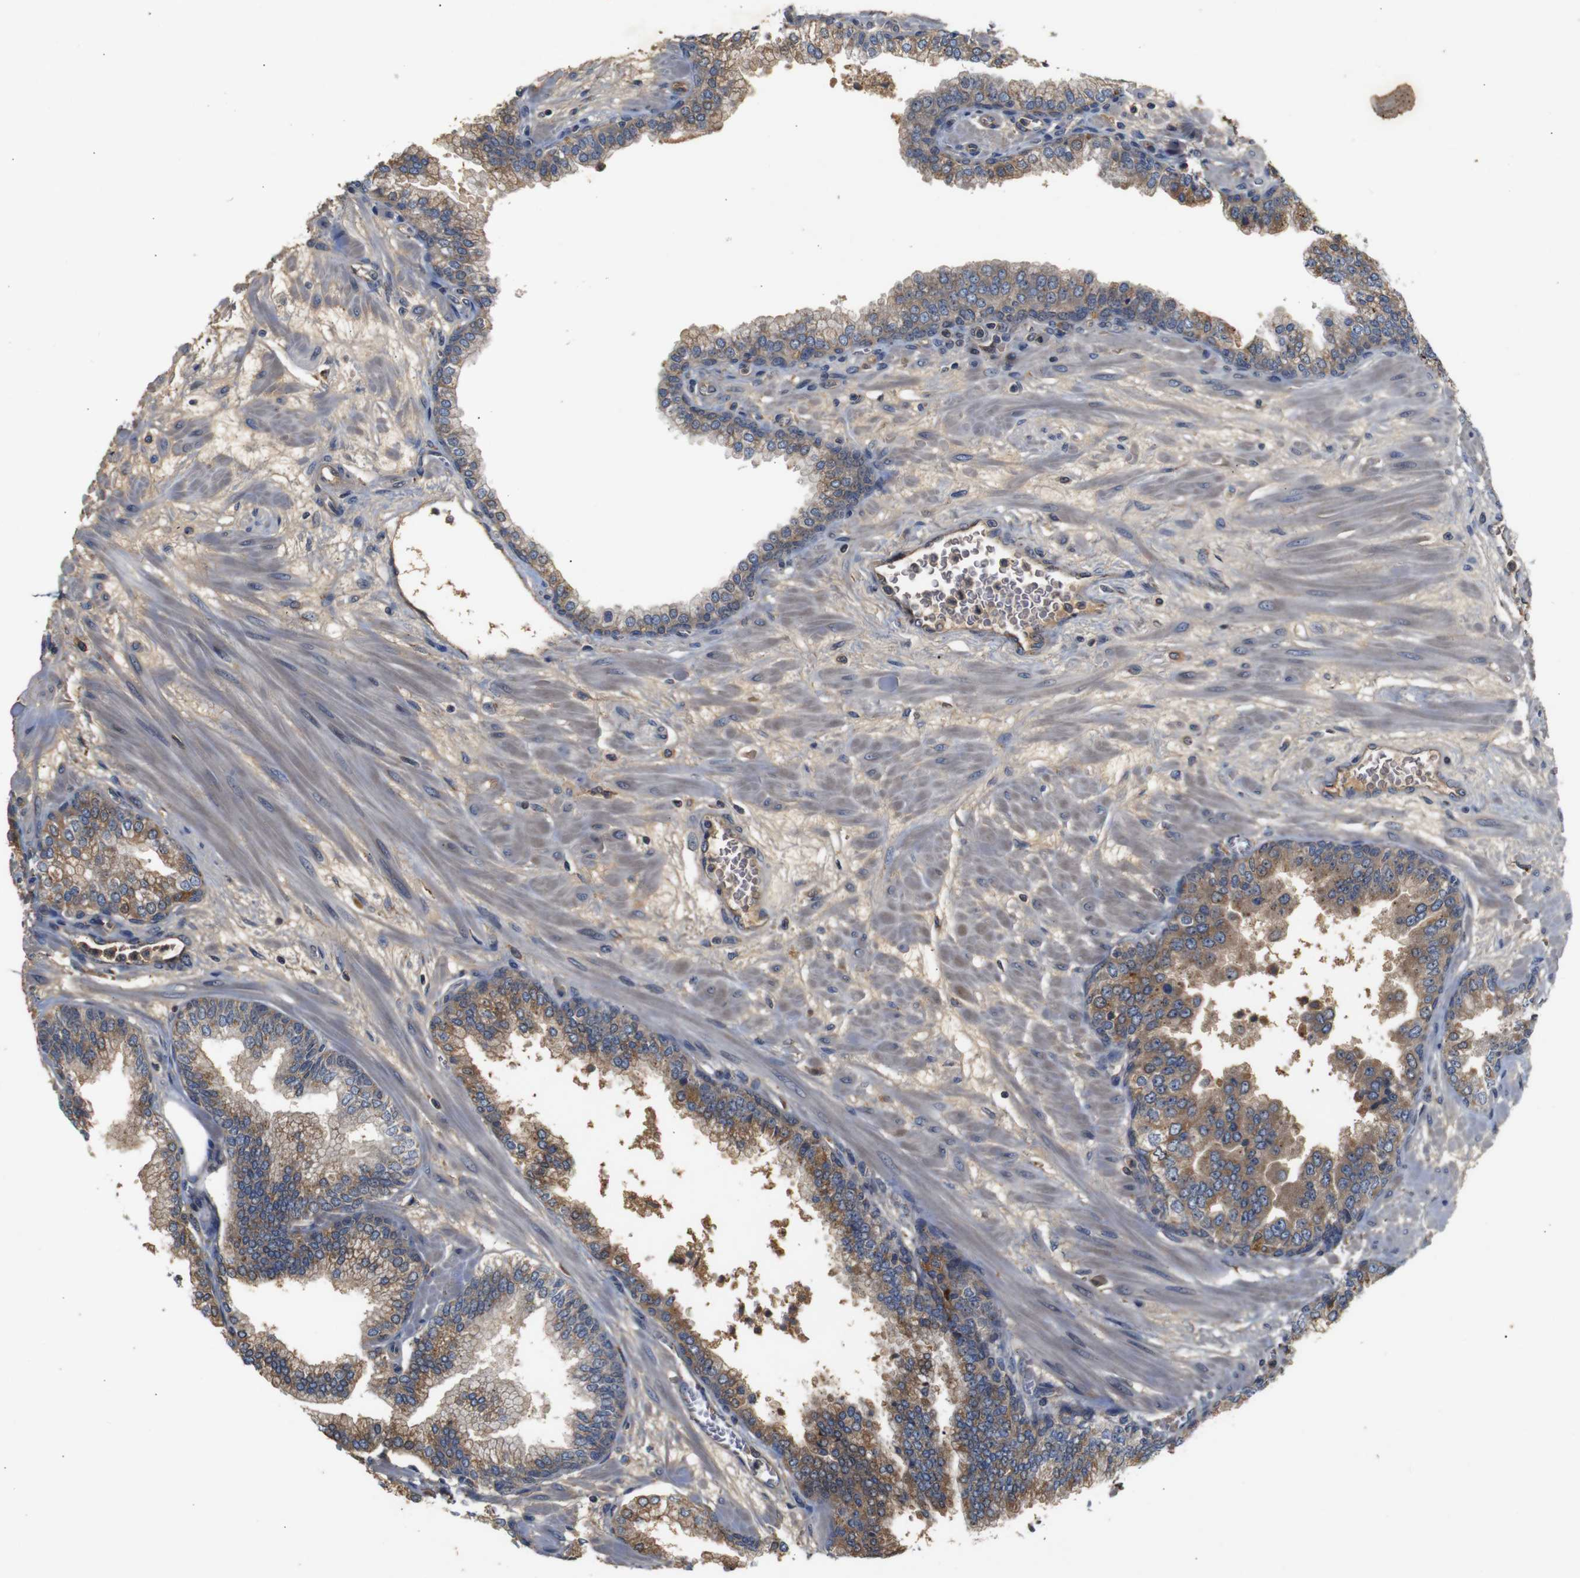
{"staining": {"intensity": "moderate", "quantity": ">75%", "location": "cytoplasmic/membranous"}, "tissue": "prostate", "cell_type": "Glandular cells", "image_type": "normal", "snomed": [{"axis": "morphology", "description": "Normal tissue, NOS"}, {"axis": "morphology", "description": "Urothelial carcinoma, Low grade"}, {"axis": "topography", "description": "Urinary bladder"}, {"axis": "topography", "description": "Prostate"}], "caption": "DAB immunohistochemical staining of benign human prostate demonstrates moderate cytoplasmic/membranous protein expression in approximately >75% of glandular cells. The protein is stained brown, and the nuclei are stained in blue (DAB IHC with brightfield microscopy, high magnification).", "gene": "PTPN1", "patient": {"sex": "male", "age": 60}}